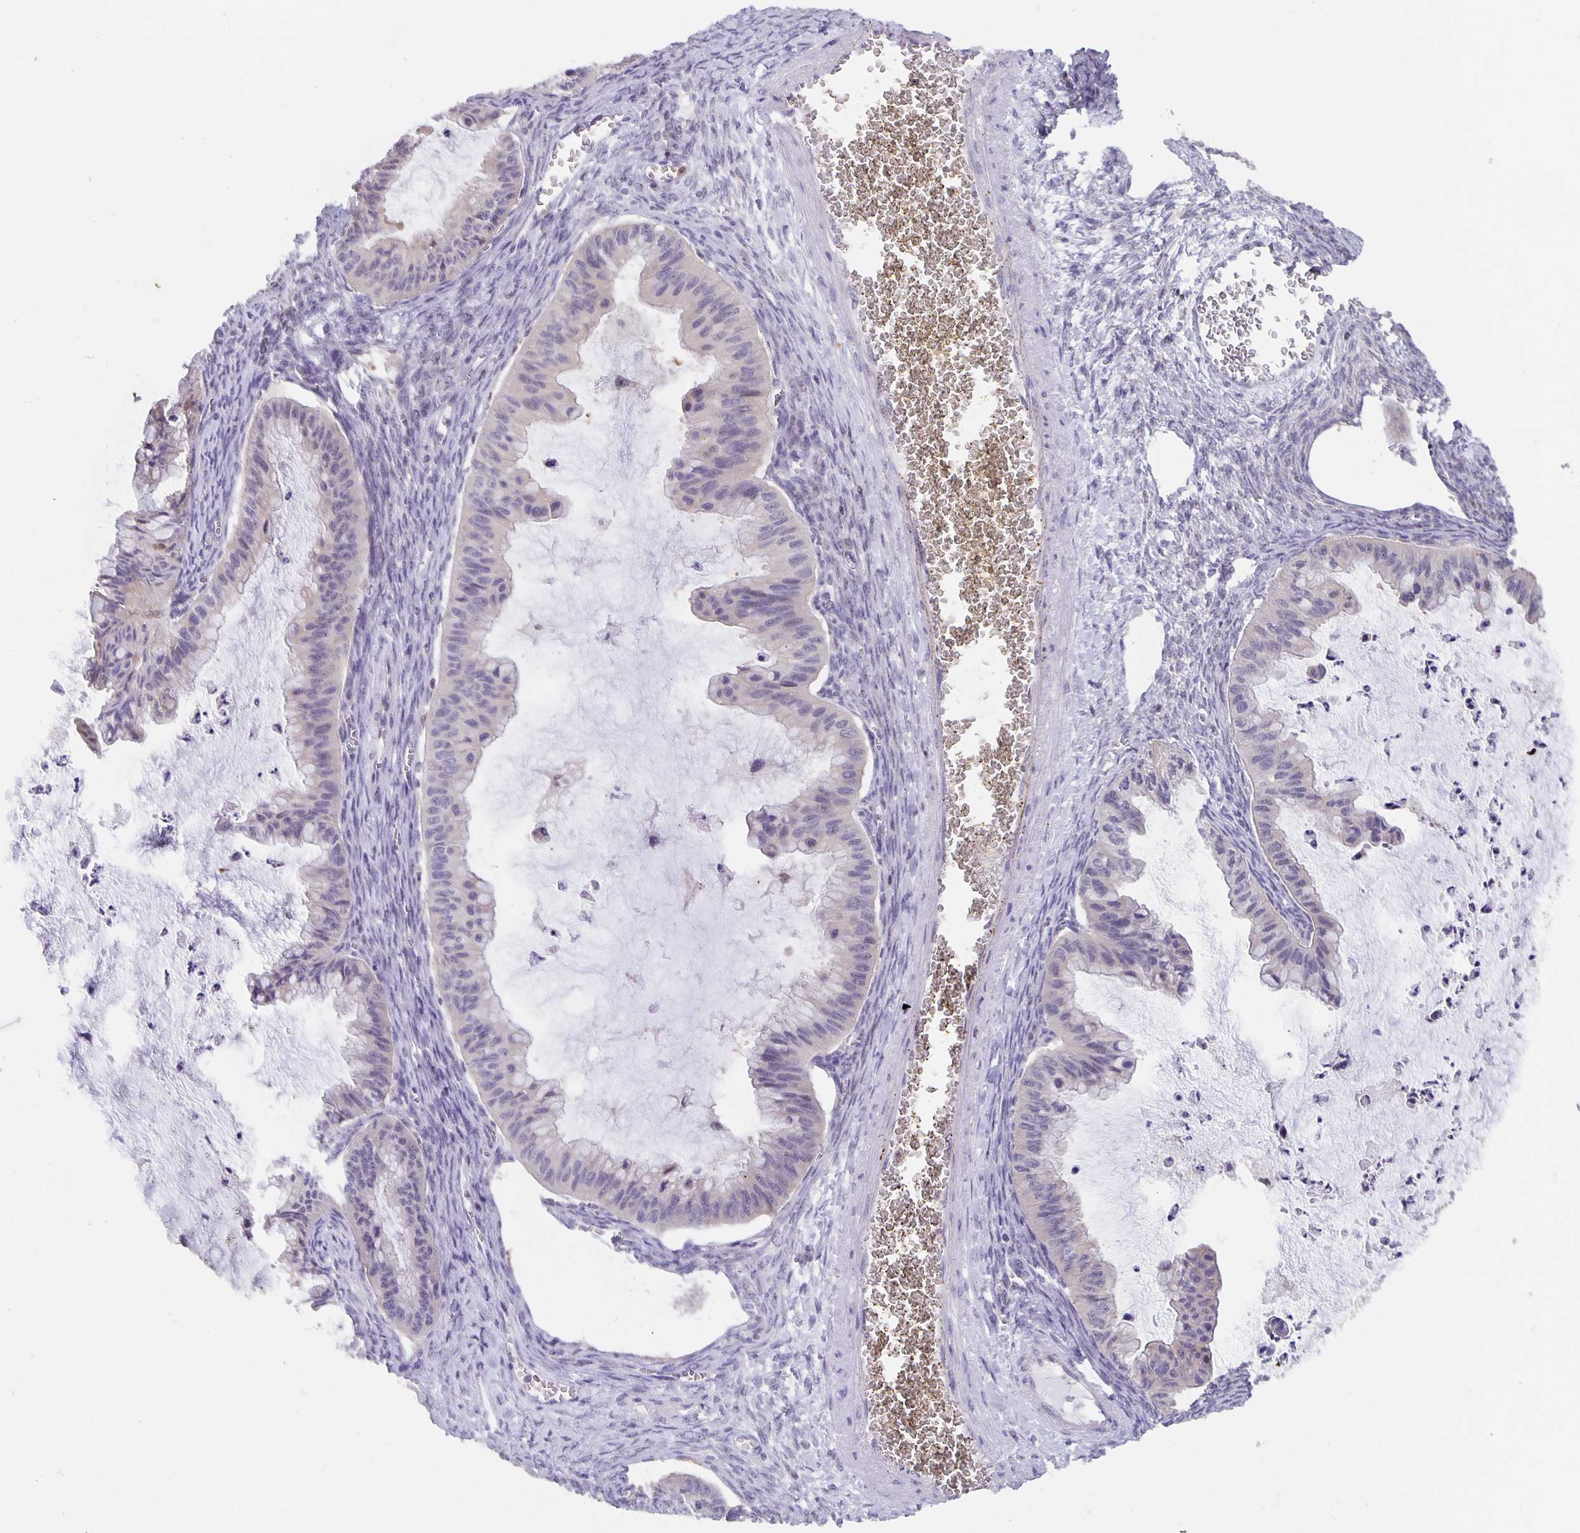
{"staining": {"intensity": "negative", "quantity": "none", "location": "none"}, "tissue": "ovarian cancer", "cell_type": "Tumor cells", "image_type": "cancer", "snomed": [{"axis": "morphology", "description": "Cystadenocarcinoma, mucinous, NOS"}, {"axis": "topography", "description": "Ovary"}], "caption": "This is an immunohistochemistry (IHC) micrograph of ovarian cancer (mucinous cystadenocarcinoma). There is no positivity in tumor cells.", "gene": "MARCHF6", "patient": {"sex": "female", "age": 72}}